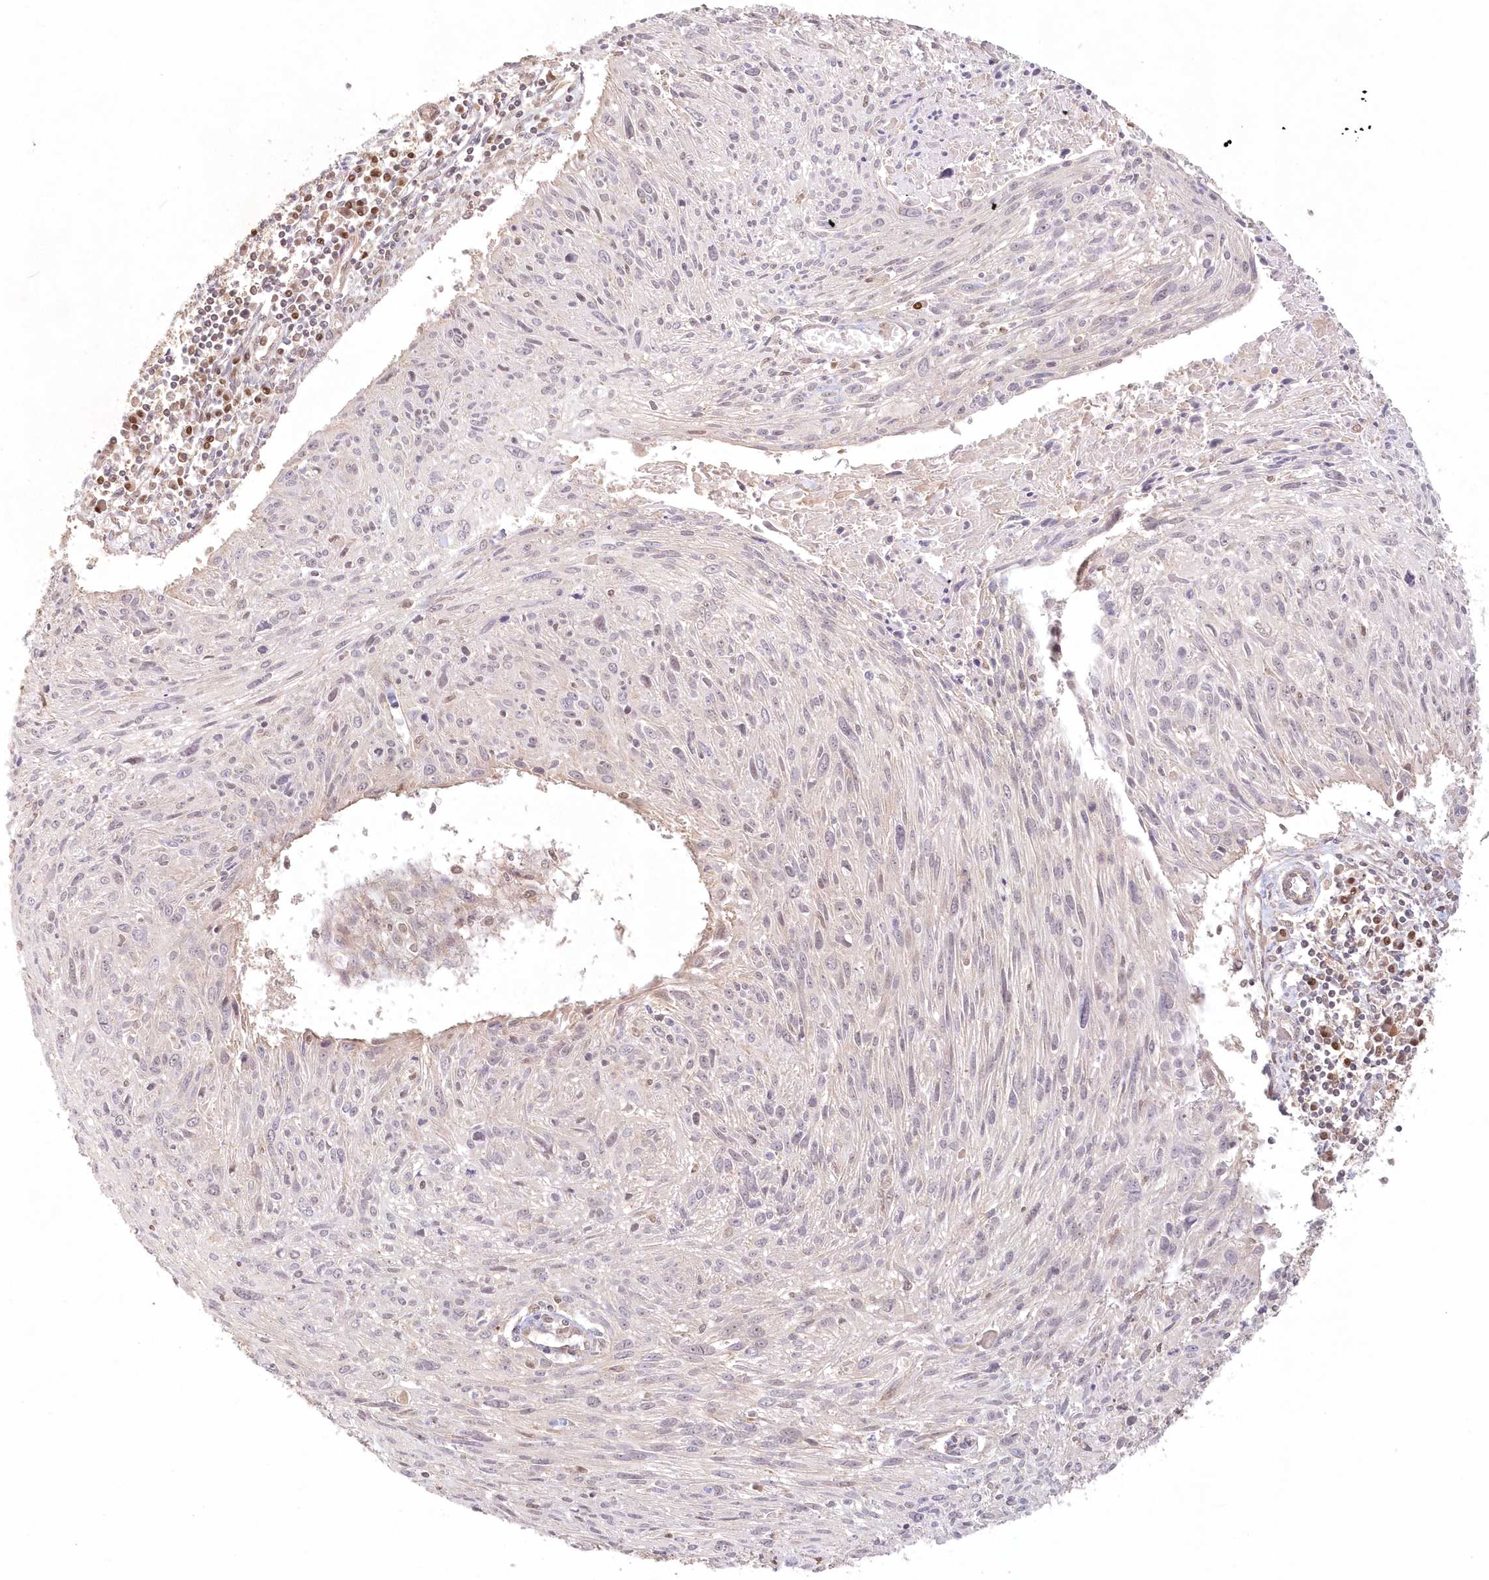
{"staining": {"intensity": "negative", "quantity": "none", "location": "none"}, "tissue": "cervical cancer", "cell_type": "Tumor cells", "image_type": "cancer", "snomed": [{"axis": "morphology", "description": "Squamous cell carcinoma, NOS"}, {"axis": "topography", "description": "Cervix"}], "caption": "Micrograph shows no protein positivity in tumor cells of cervical cancer (squamous cell carcinoma) tissue.", "gene": "KIAA0232", "patient": {"sex": "female", "age": 51}}